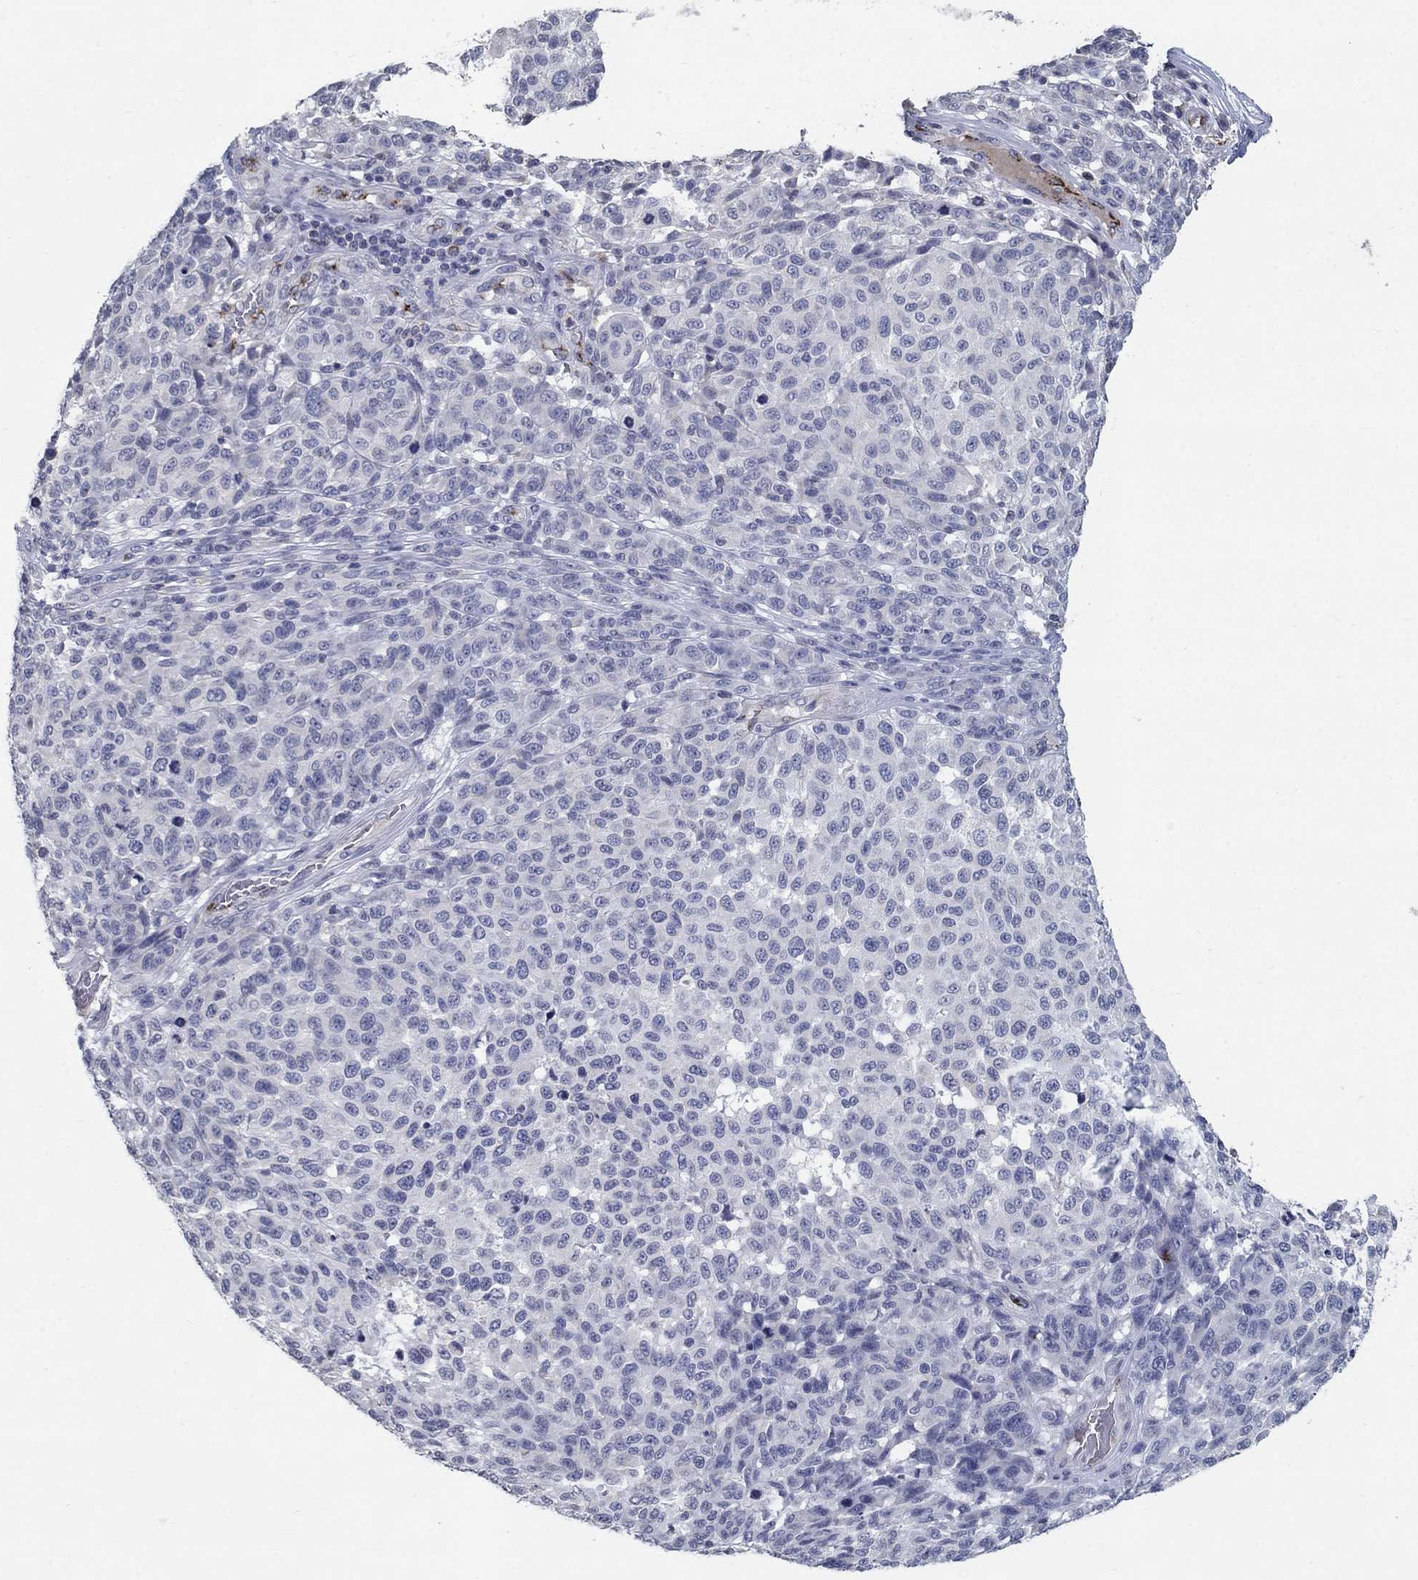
{"staining": {"intensity": "negative", "quantity": "none", "location": "none"}, "tissue": "melanoma", "cell_type": "Tumor cells", "image_type": "cancer", "snomed": [{"axis": "morphology", "description": "Malignant melanoma, NOS"}, {"axis": "topography", "description": "Skin"}], "caption": "Photomicrograph shows no significant protein staining in tumor cells of malignant melanoma.", "gene": "TINAG", "patient": {"sex": "male", "age": 59}}